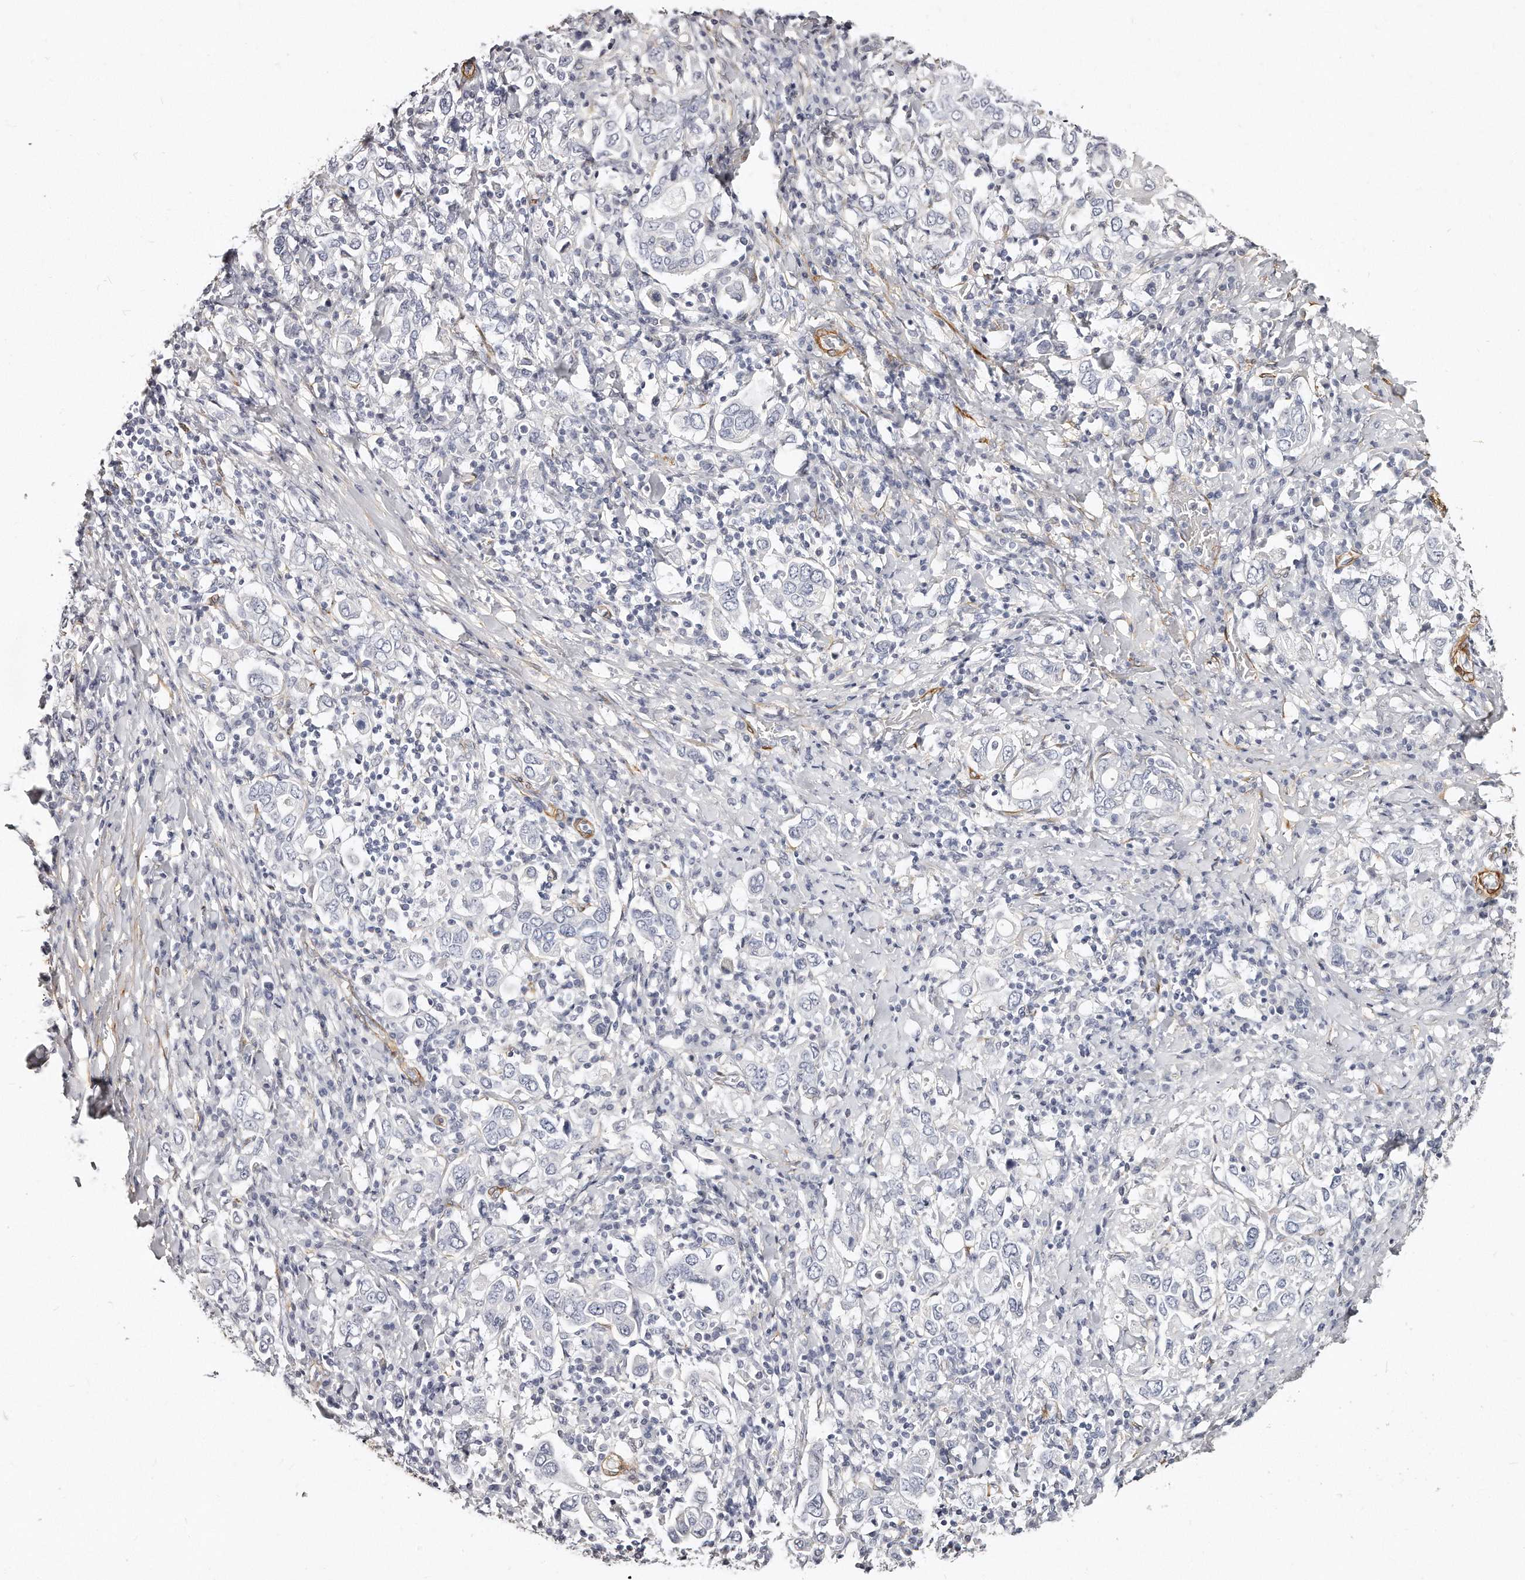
{"staining": {"intensity": "negative", "quantity": "none", "location": "none"}, "tissue": "stomach cancer", "cell_type": "Tumor cells", "image_type": "cancer", "snomed": [{"axis": "morphology", "description": "Adenocarcinoma, NOS"}, {"axis": "topography", "description": "Stomach, upper"}], "caption": "DAB (3,3'-diaminobenzidine) immunohistochemical staining of adenocarcinoma (stomach) displays no significant positivity in tumor cells.", "gene": "LMOD1", "patient": {"sex": "male", "age": 62}}